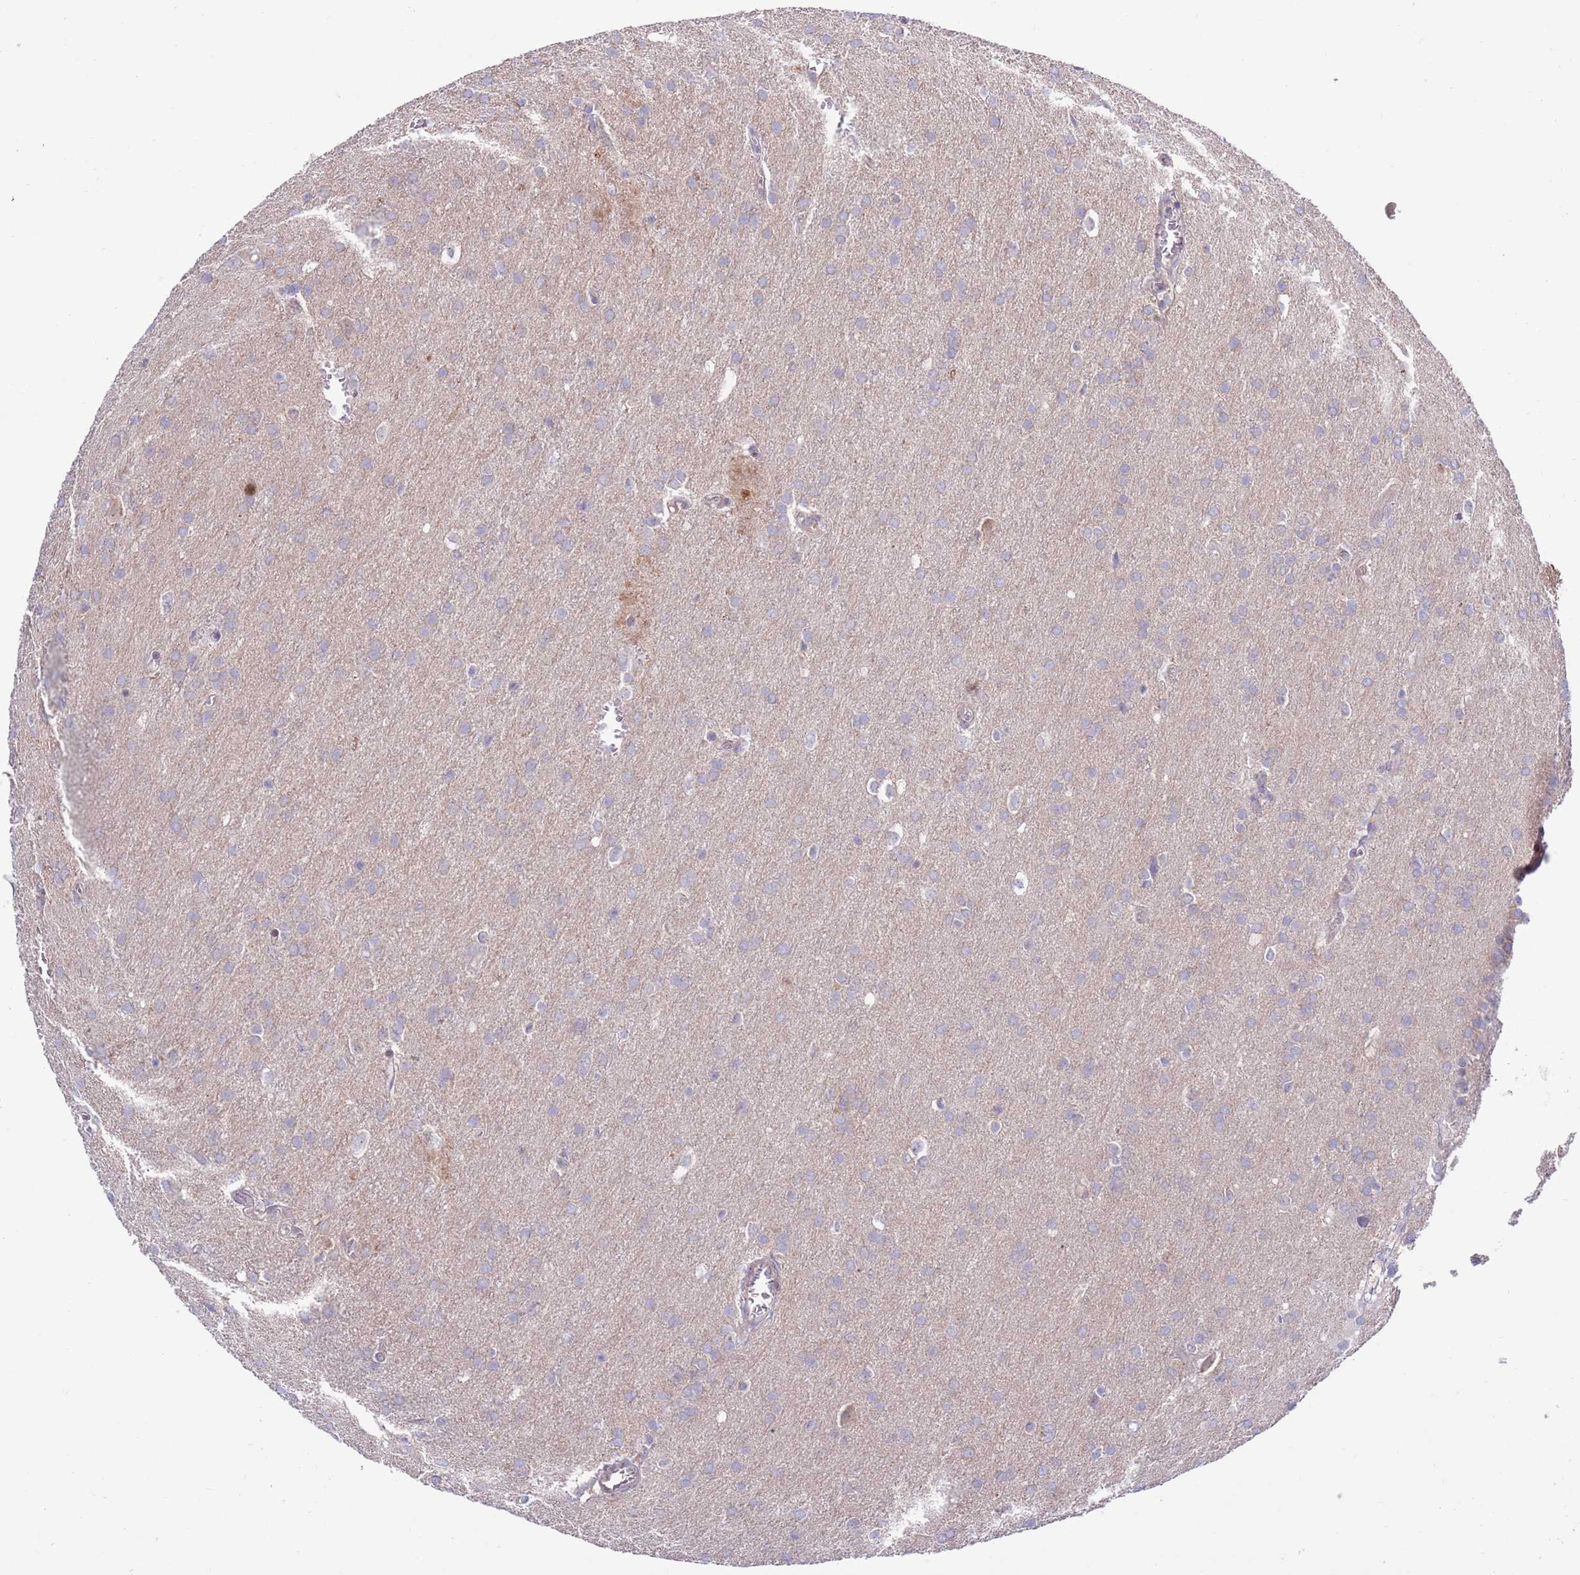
{"staining": {"intensity": "weak", "quantity": "<25%", "location": "cytoplasmic/membranous"}, "tissue": "glioma", "cell_type": "Tumor cells", "image_type": "cancer", "snomed": [{"axis": "morphology", "description": "Glioma, malignant, Low grade"}, {"axis": "topography", "description": "Brain"}], "caption": "An immunohistochemistry image of glioma is shown. There is no staining in tumor cells of glioma. (Brightfield microscopy of DAB (3,3'-diaminobenzidine) immunohistochemistry at high magnification).", "gene": "KLHL29", "patient": {"sex": "female", "age": 32}}